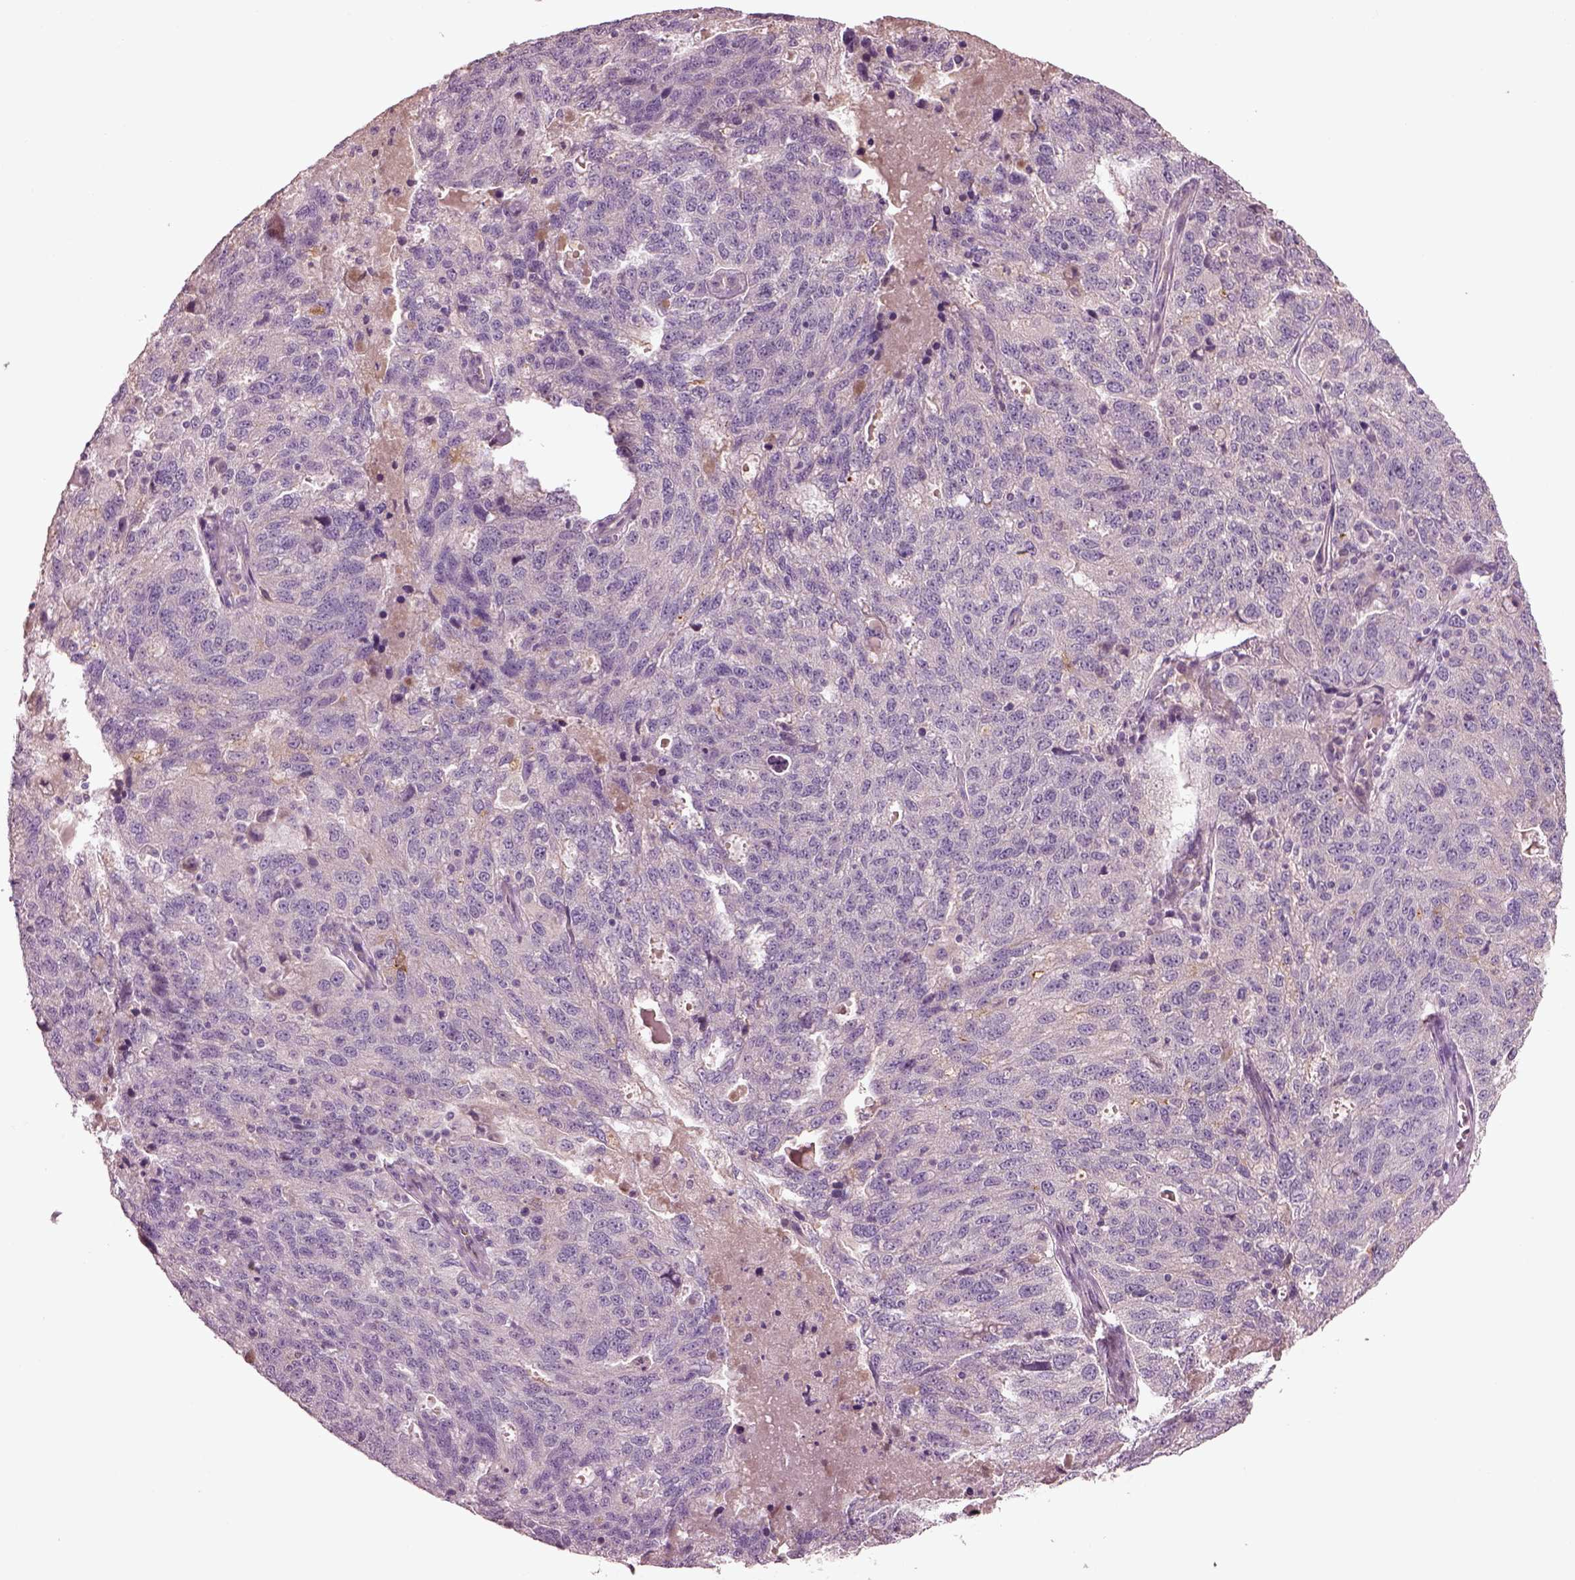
{"staining": {"intensity": "negative", "quantity": "none", "location": "none"}, "tissue": "ovarian cancer", "cell_type": "Tumor cells", "image_type": "cancer", "snomed": [{"axis": "morphology", "description": "Cystadenocarcinoma, serous, NOS"}, {"axis": "topography", "description": "Ovary"}], "caption": "Tumor cells show no significant protein staining in ovarian cancer (serous cystadenocarcinoma).", "gene": "DUOXA2", "patient": {"sex": "female", "age": 71}}